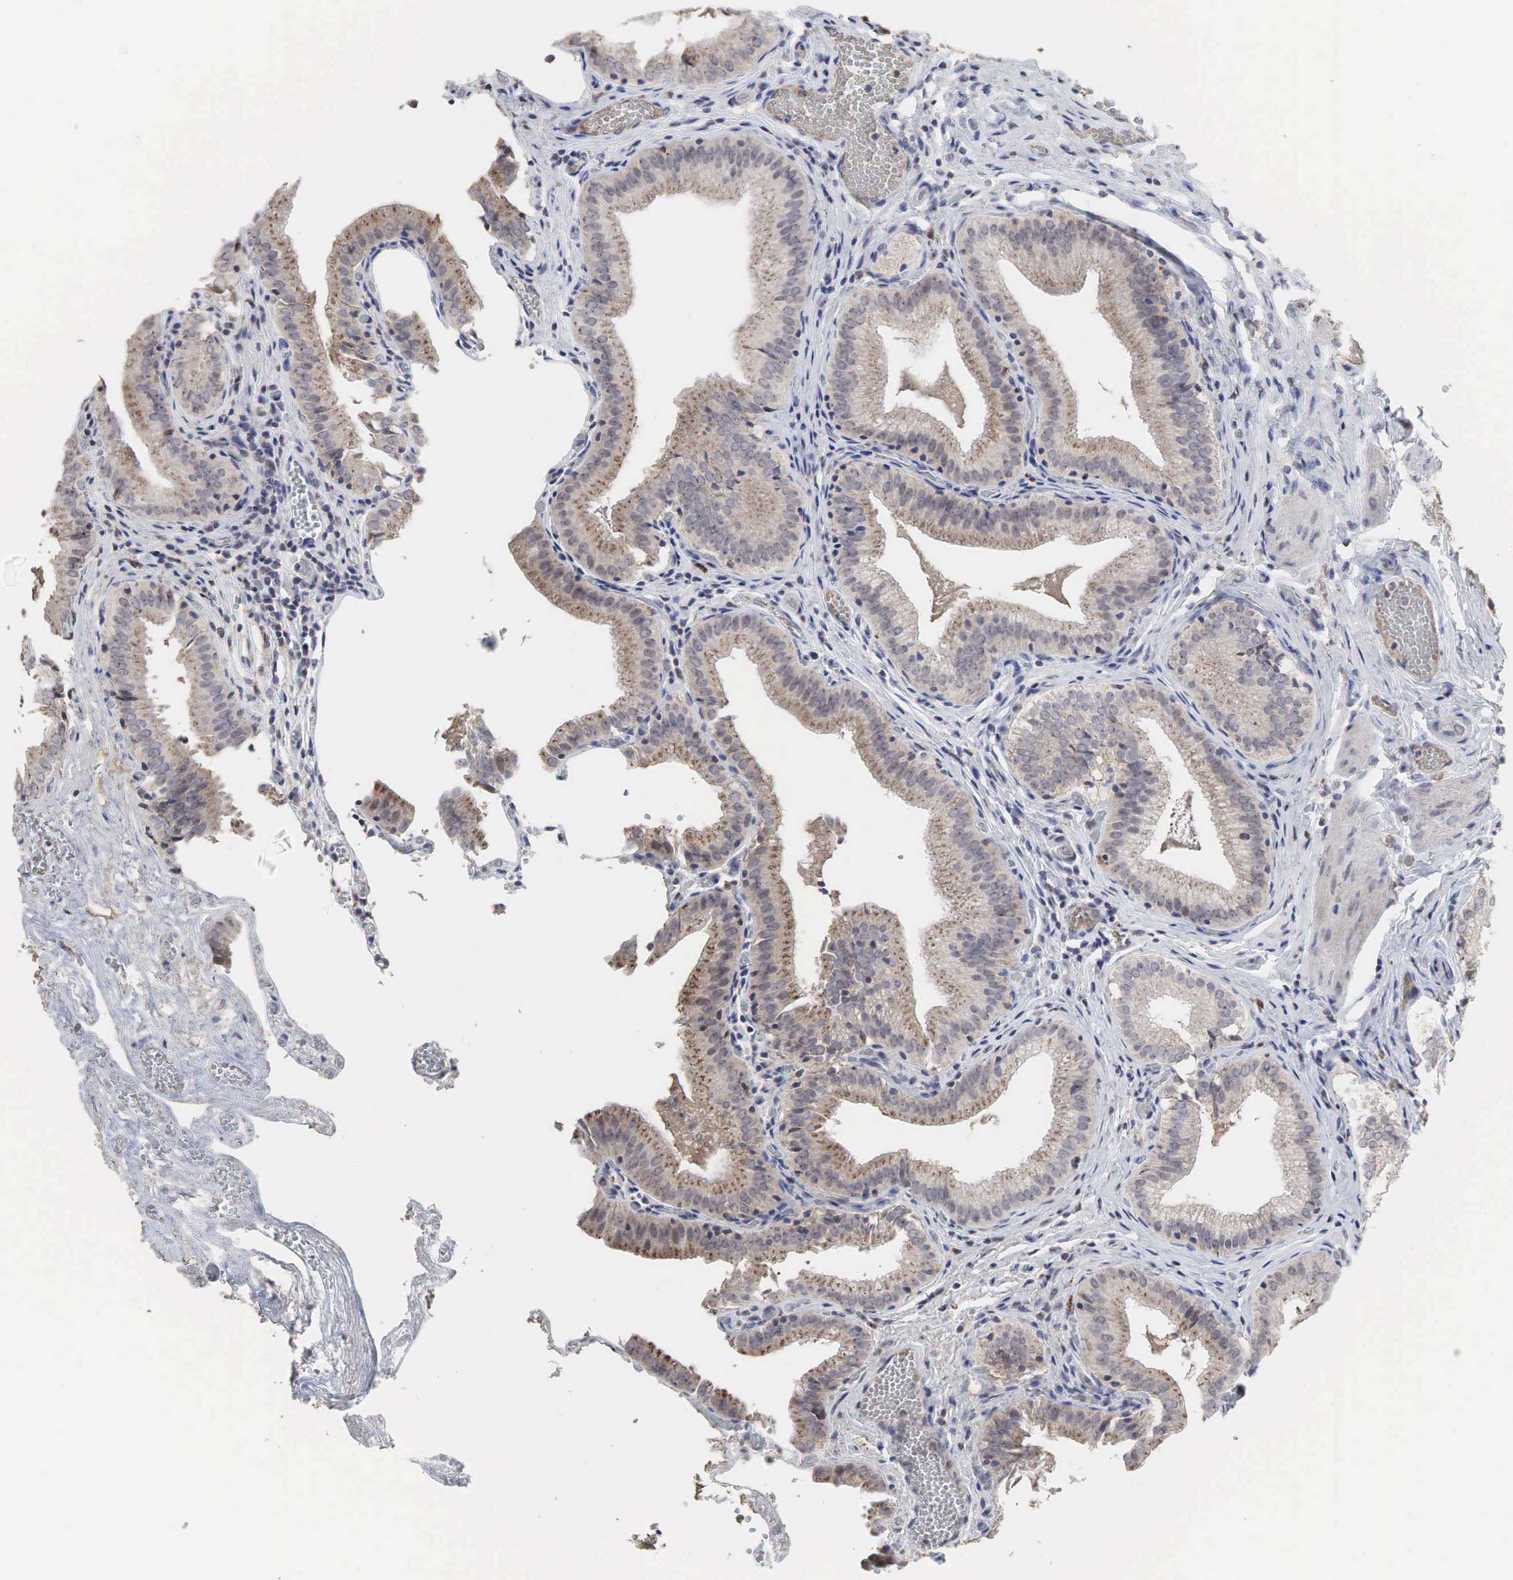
{"staining": {"intensity": "strong", "quantity": "25%-75%", "location": "cytoplasmic/membranous,nuclear"}, "tissue": "gallbladder", "cell_type": "Glandular cells", "image_type": "normal", "snomed": [{"axis": "morphology", "description": "Normal tissue, NOS"}, {"axis": "topography", "description": "Gallbladder"}], "caption": "Immunohistochemistry of unremarkable gallbladder displays high levels of strong cytoplasmic/membranous,nuclear expression in approximately 25%-75% of glandular cells.", "gene": "DKC1", "patient": {"sex": "female", "age": 44}}